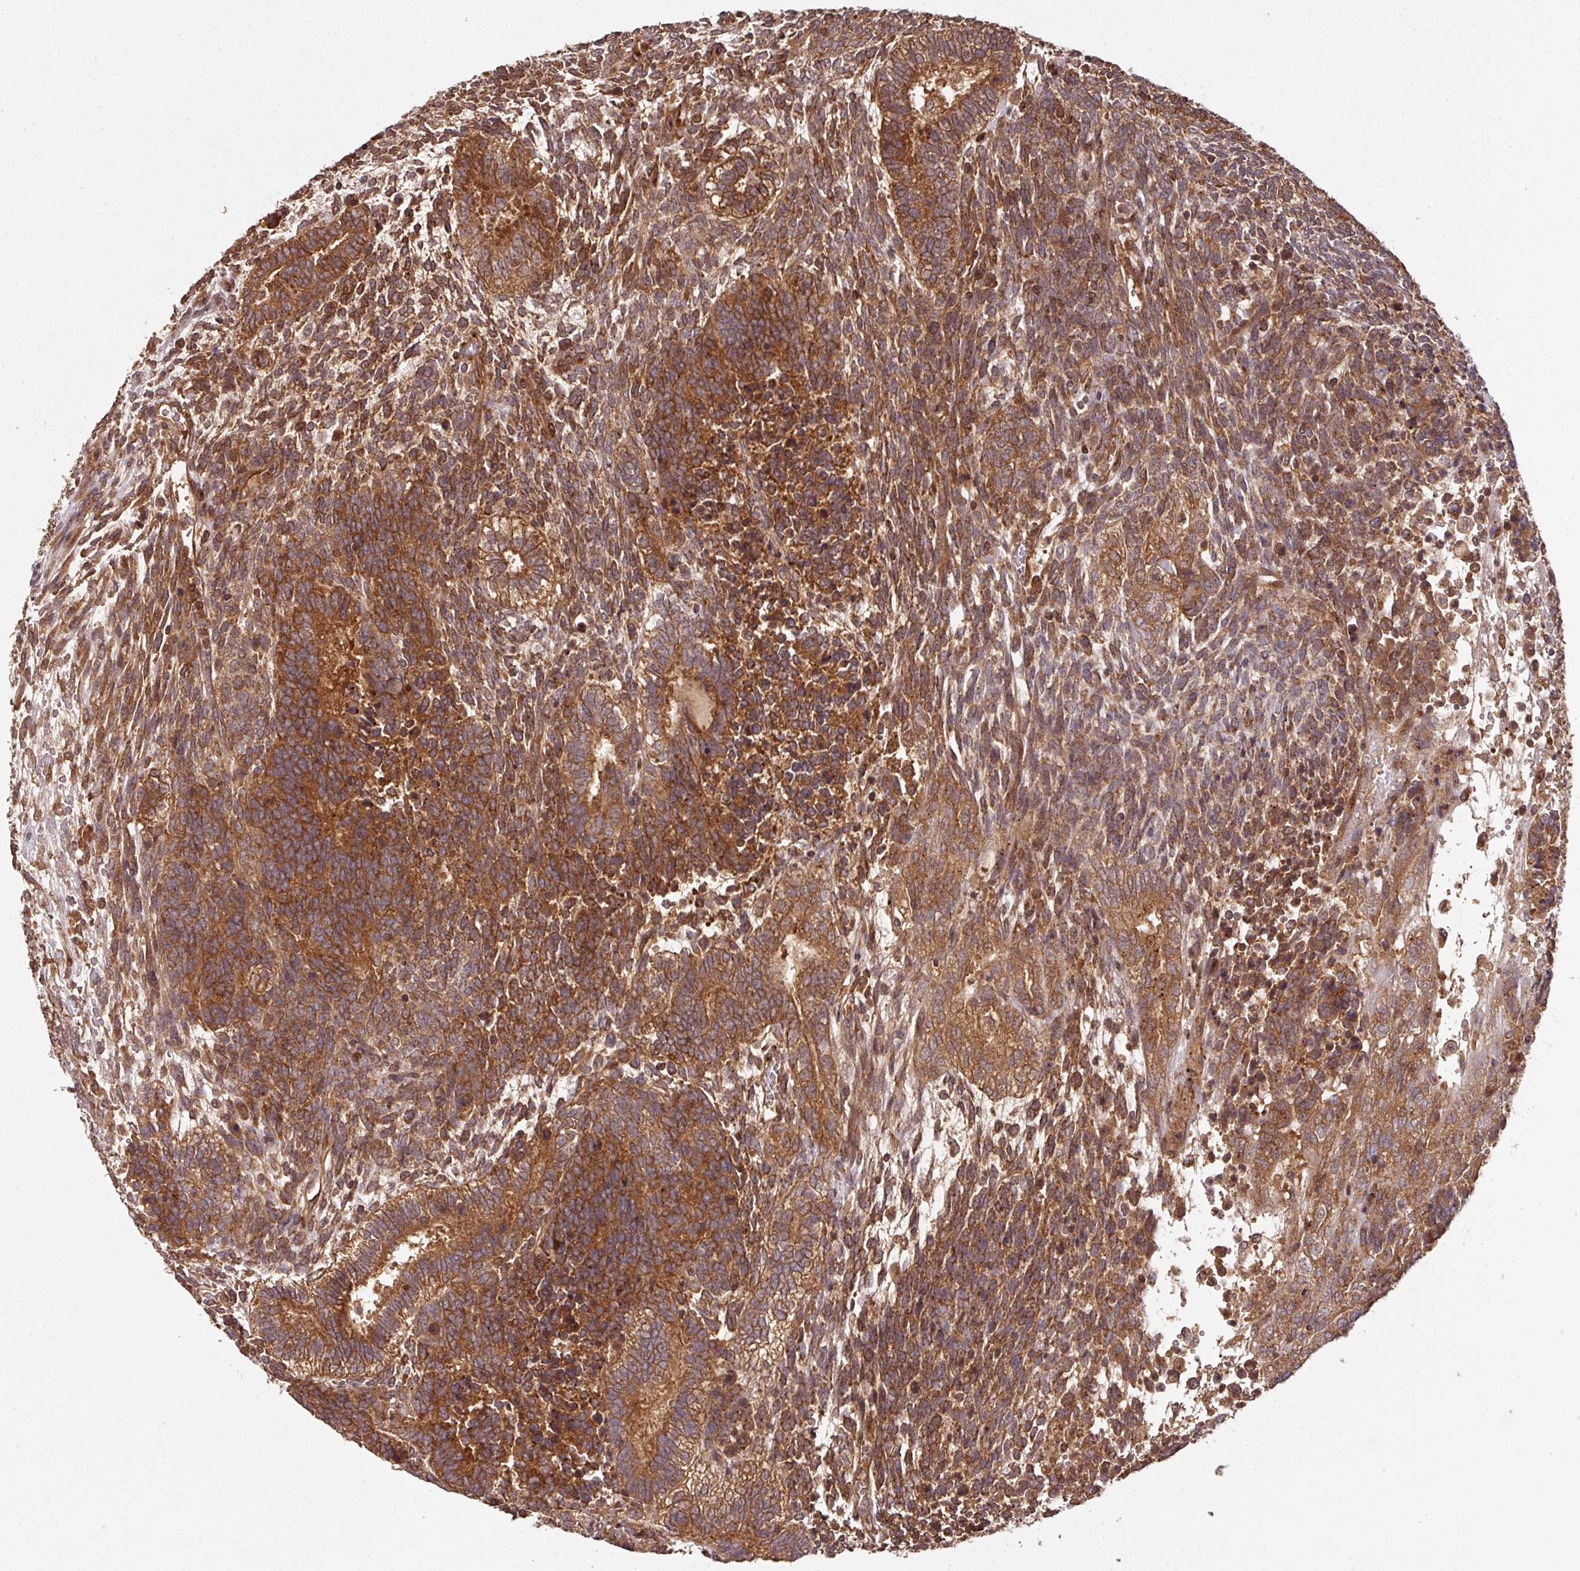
{"staining": {"intensity": "strong", "quantity": ">75%", "location": "cytoplasmic/membranous"}, "tissue": "testis cancer", "cell_type": "Tumor cells", "image_type": "cancer", "snomed": [{"axis": "morphology", "description": "Carcinoma, Embryonal, NOS"}, {"axis": "topography", "description": "Testis"}], "caption": "A high-resolution micrograph shows IHC staining of embryonal carcinoma (testis), which reveals strong cytoplasmic/membranous positivity in approximately >75% of tumor cells.", "gene": "MRRF", "patient": {"sex": "male", "age": 23}}